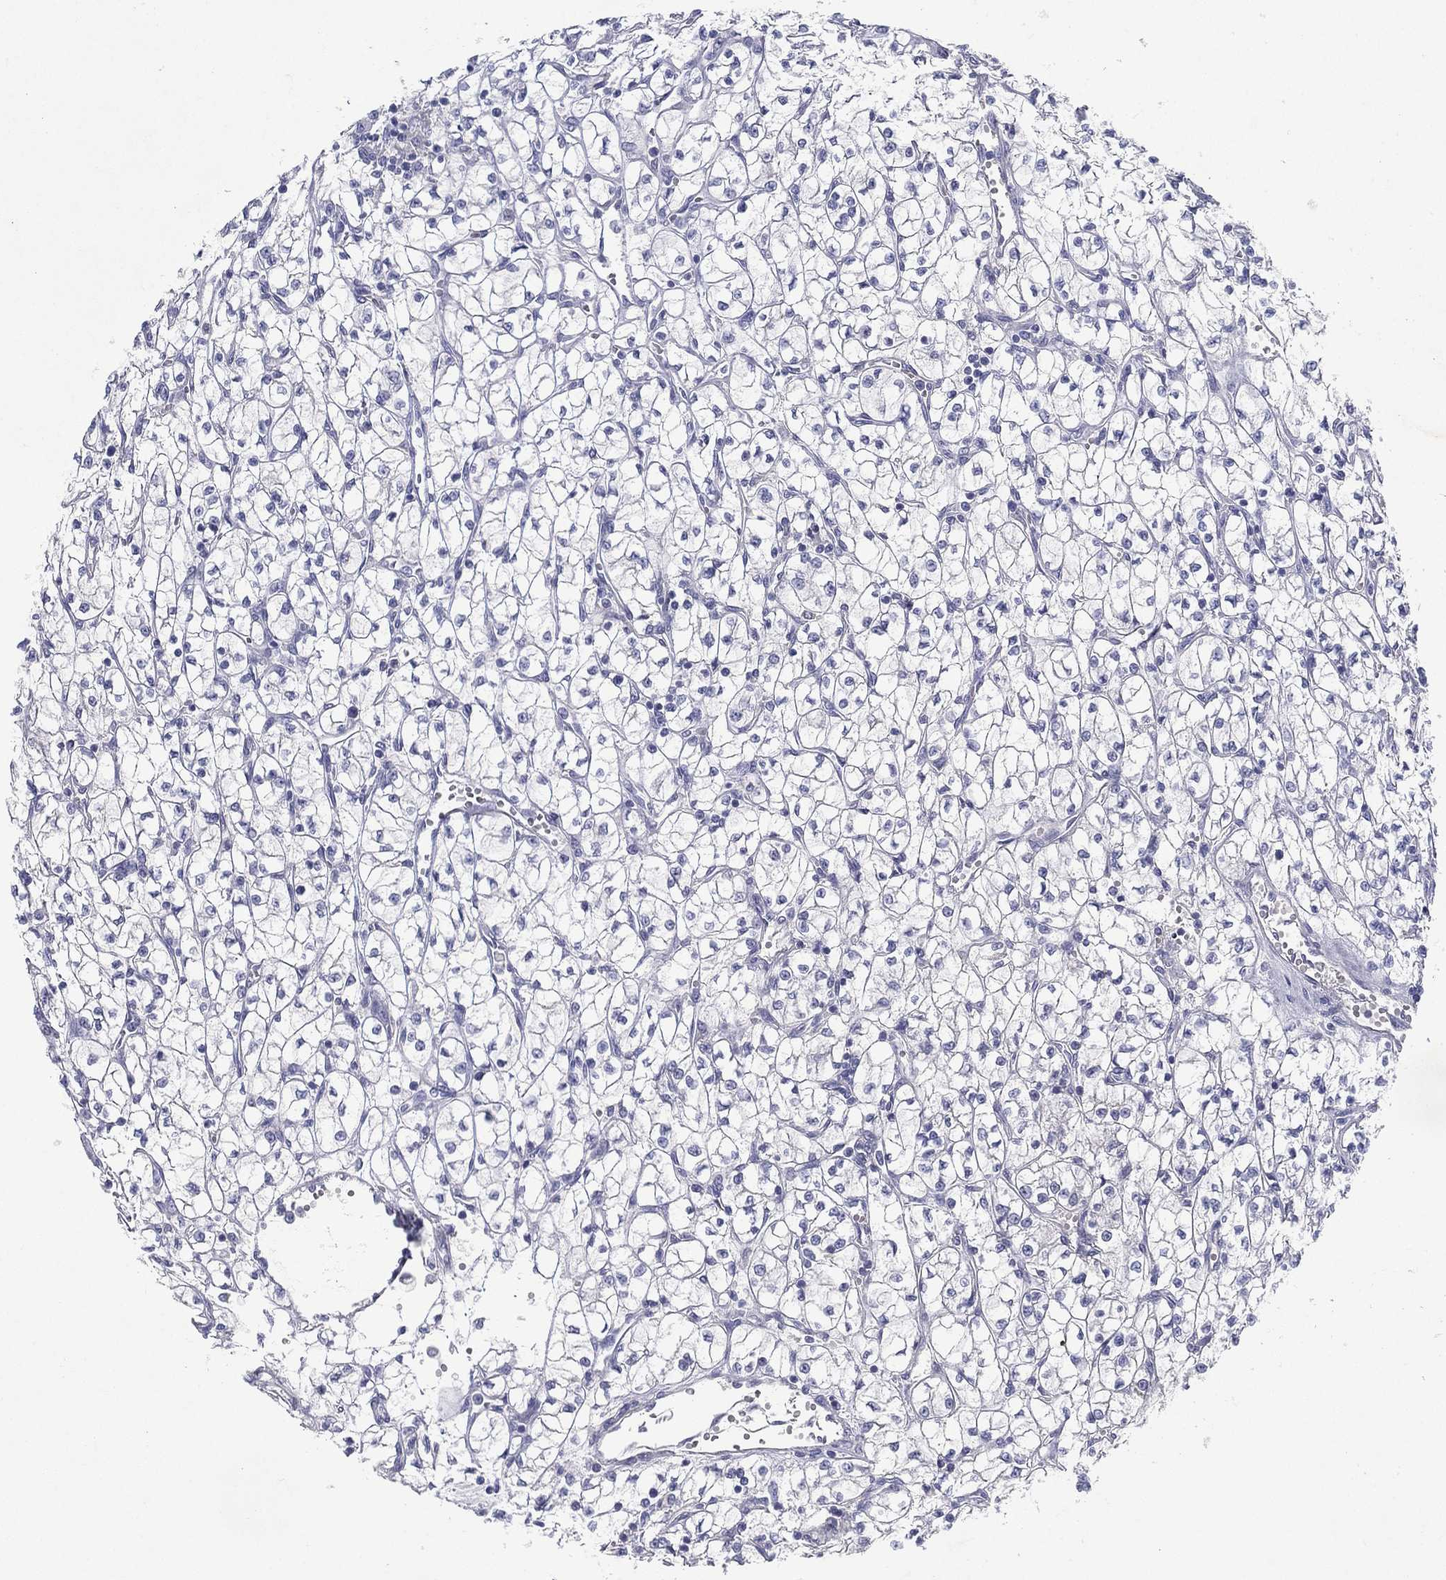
{"staining": {"intensity": "negative", "quantity": "none", "location": "none"}, "tissue": "renal cancer", "cell_type": "Tumor cells", "image_type": "cancer", "snomed": [{"axis": "morphology", "description": "Adenocarcinoma, NOS"}, {"axis": "topography", "description": "Kidney"}], "caption": "The IHC micrograph has no significant staining in tumor cells of renal cancer (adenocarcinoma) tissue.", "gene": "RGS13", "patient": {"sex": "female", "age": 64}}